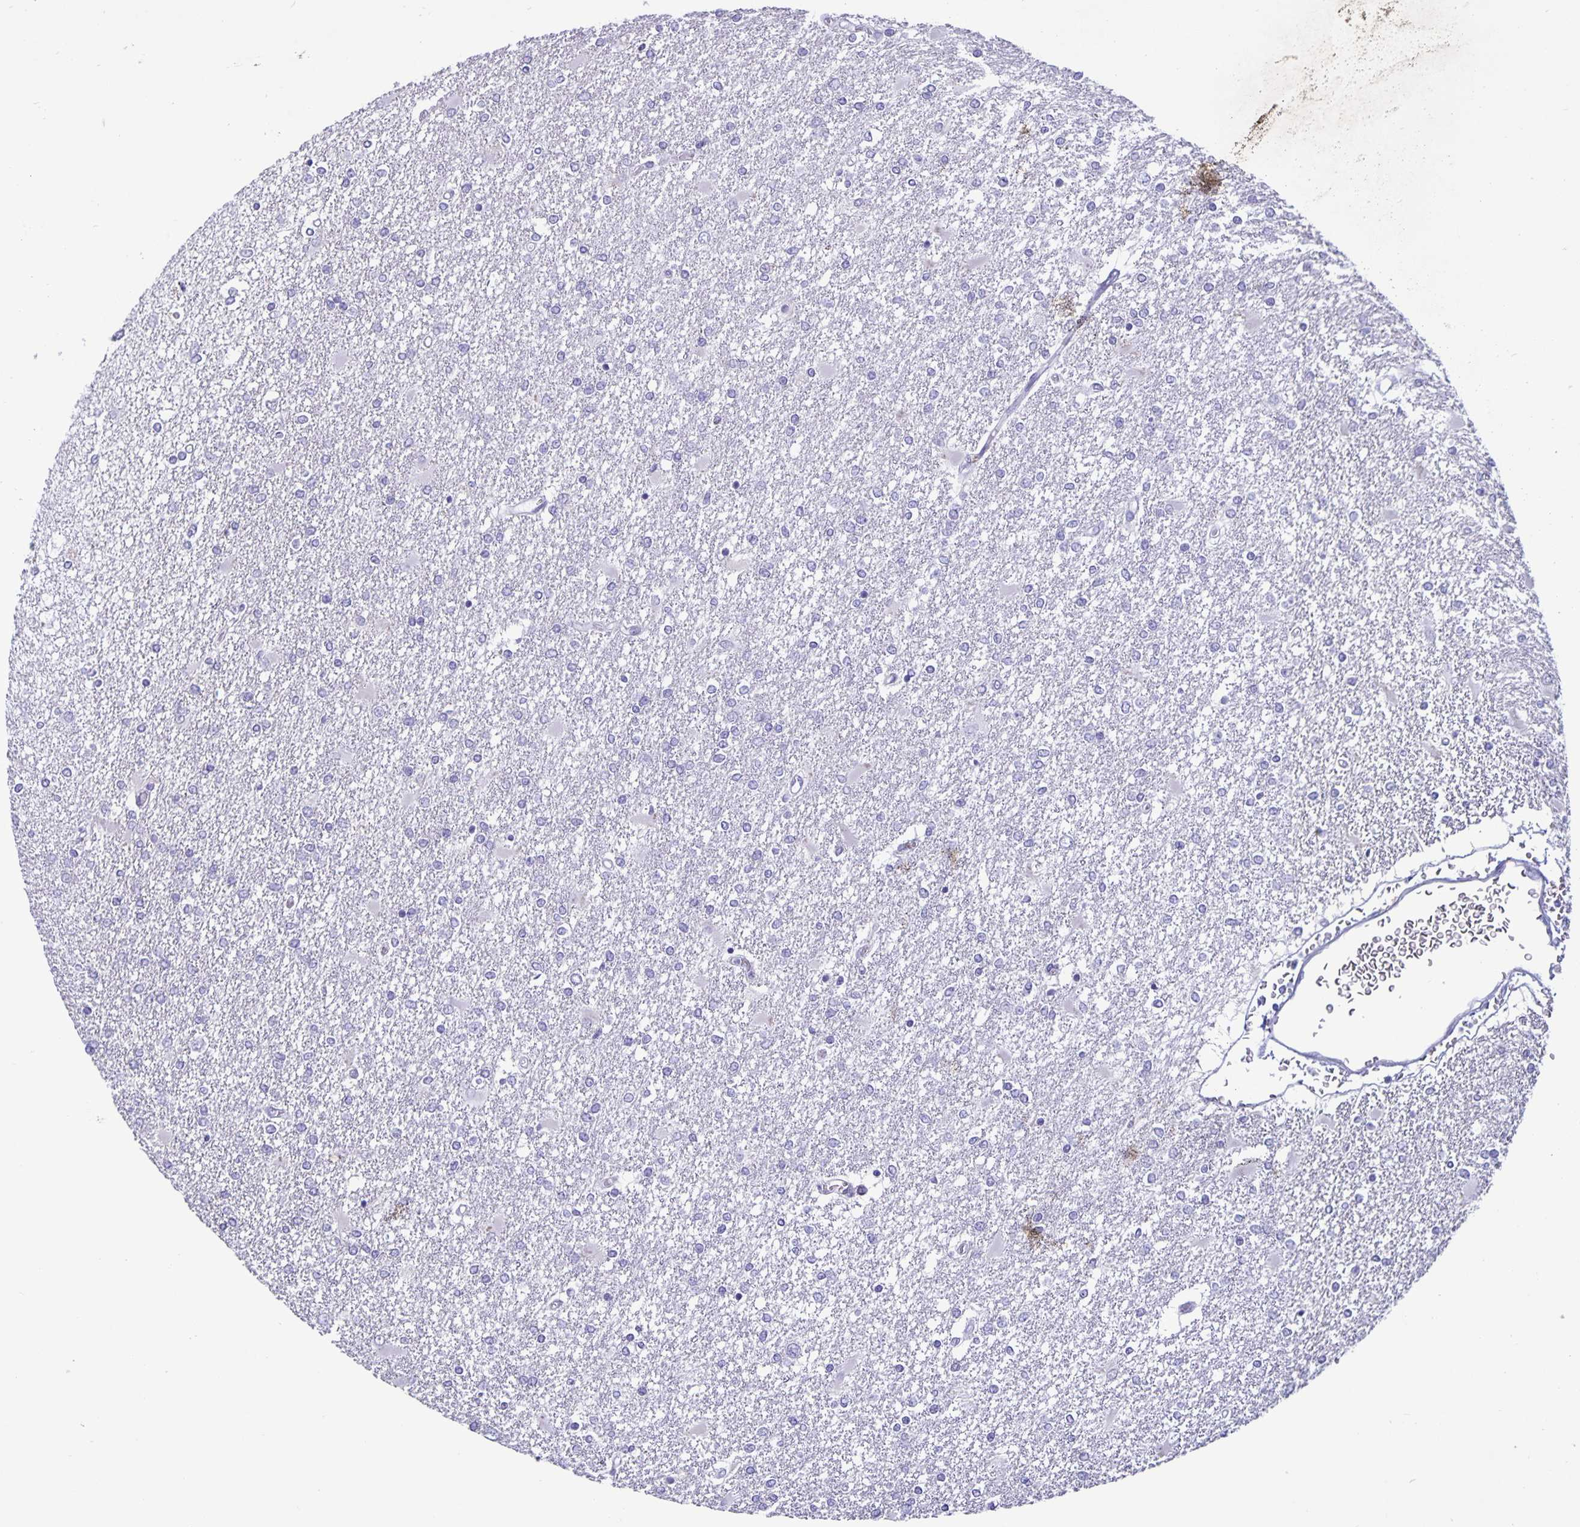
{"staining": {"intensity": "negative", "quantity": "none", "location": "none"}, "tissue": "glioma", "cell_type": "Tumor cells", "image_type": "cancer", "snomed": [{"axis": "morphology", "description": "Glioma, malignant, High grade"}, {"axis": "topography", "description": "Cerebral cortex"}], "caption": "An IHC photomicrograph of glioma is shown. There is no staining in tumor cells of glioma. The staining is performed using DAB (3,3'-diaminobenzidine) brown chromogen with nuclei counter-stained in using hematoxylin.", "gene": "BPIFA3", "patient": {"sex": "male", "age": 79}}